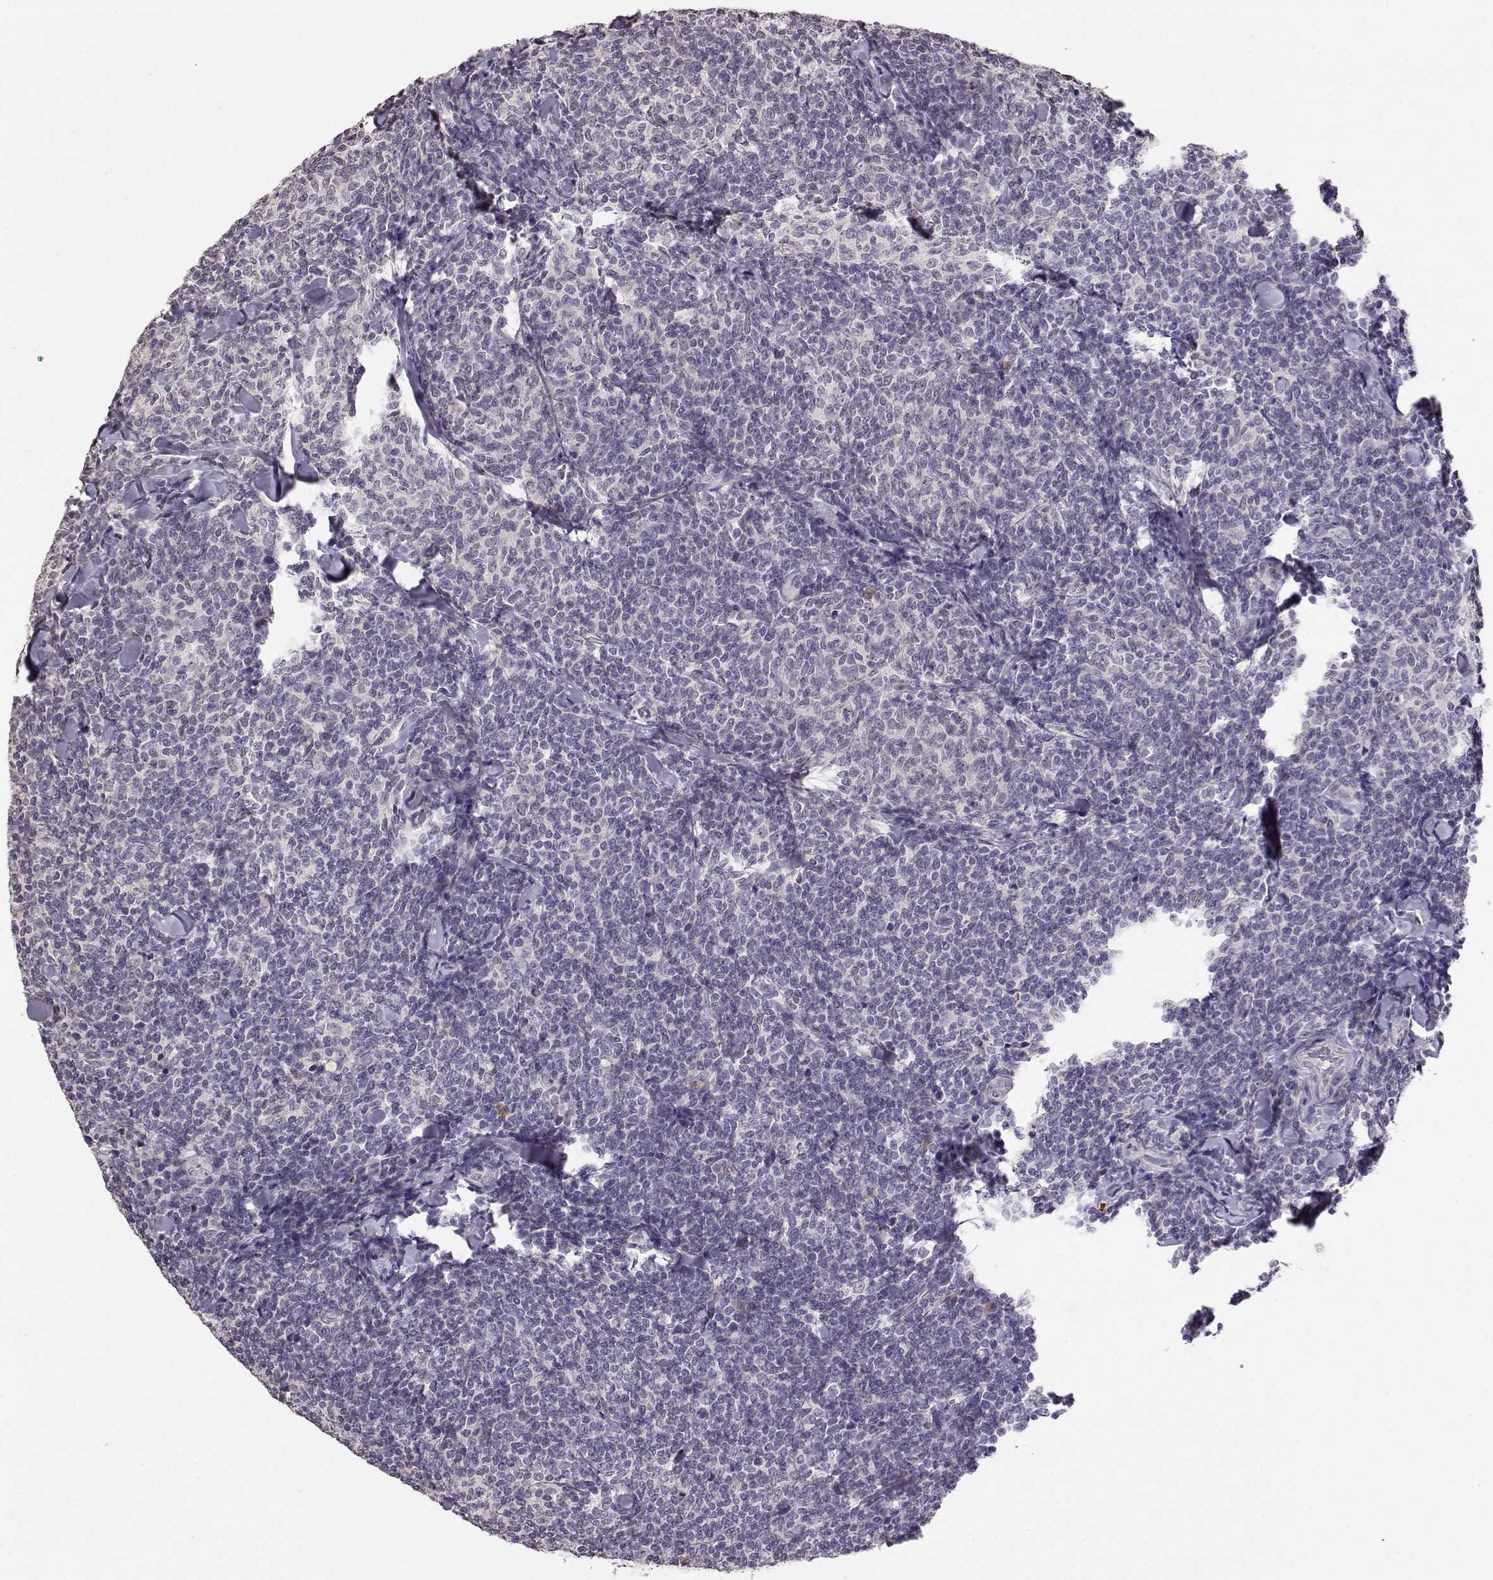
{"staining": {"intensity": "negative", "quantity": "none", "location": "none"}, "tissue": "lymphoma", "cell_type": "Tumor cells", "image_type": "cancer", "snomed": [{"axis": "morphology", "description": "Malignant lymphoma, non-Hodgkin's type, Low grade"}, {"axis": "topography", "description": "Lymph node"}], "caption": "This is a histopathology image of immunohistochemistry staining of lymphoma, which shows no positivity in tumor cells.", "gene": "TACR1", "patient": {"sex": "female", "age": 56}}